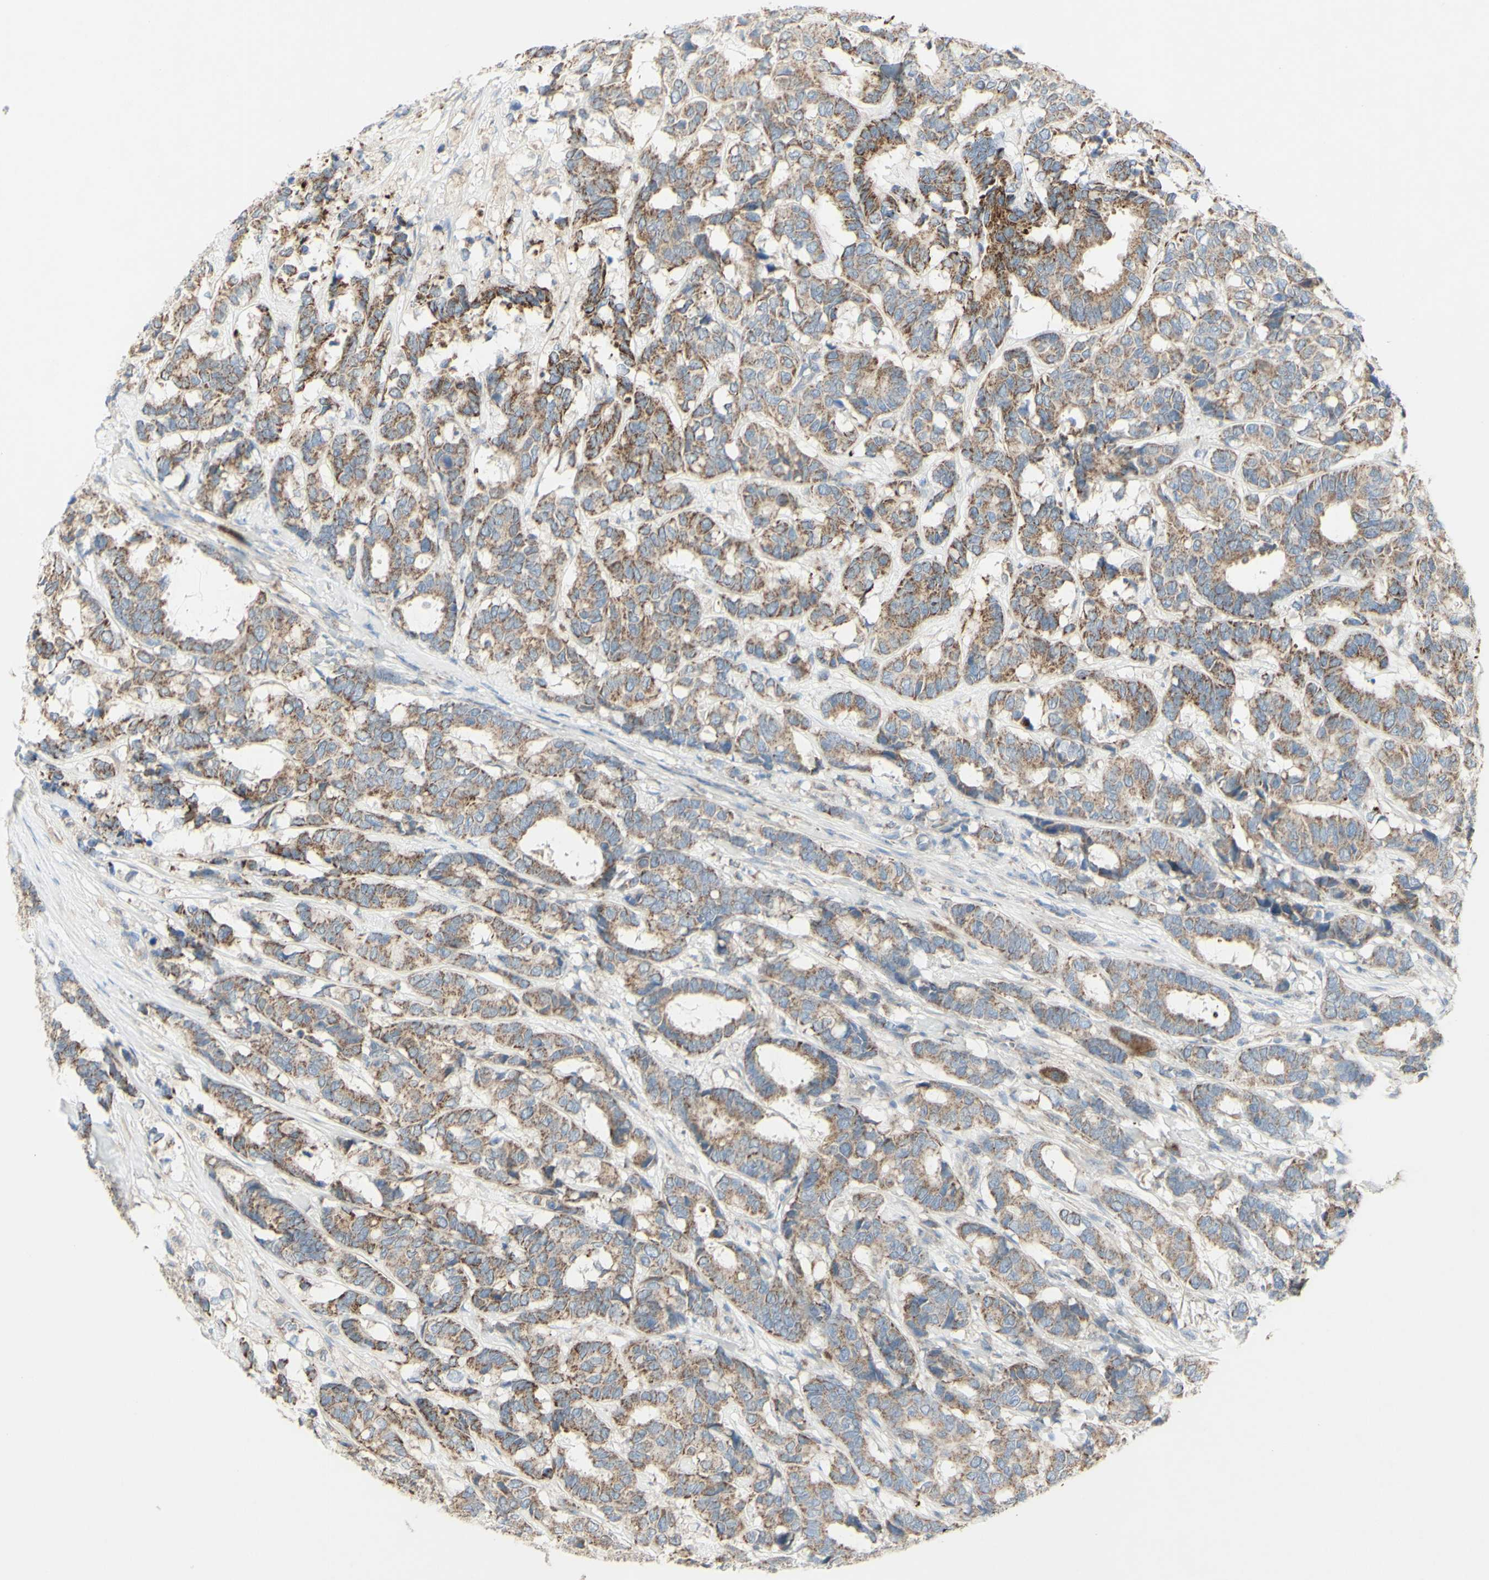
{"staining": {"intensity": "moderate", "quantity": "25%-75%", "location": "cytoplasmic/membranous"}, "tissue": "breast cancer", "cell_type": "Tumor cells", "image_type": "cancer", "snomed": [{"axis": "morphology", "description": "Duct carcinoma"}, {"axis": "topography", "description": "Breast"}], "caption": "Breast cancer (intraductal carcinoma) tissue exhibits moderate cytoplasmic/membranous expression in about 25%-75% of tumor cells, visualized by immunohistochemistry.", "gene": "CNTNAP1", "patient": {"sex": "female", "age": 87}}